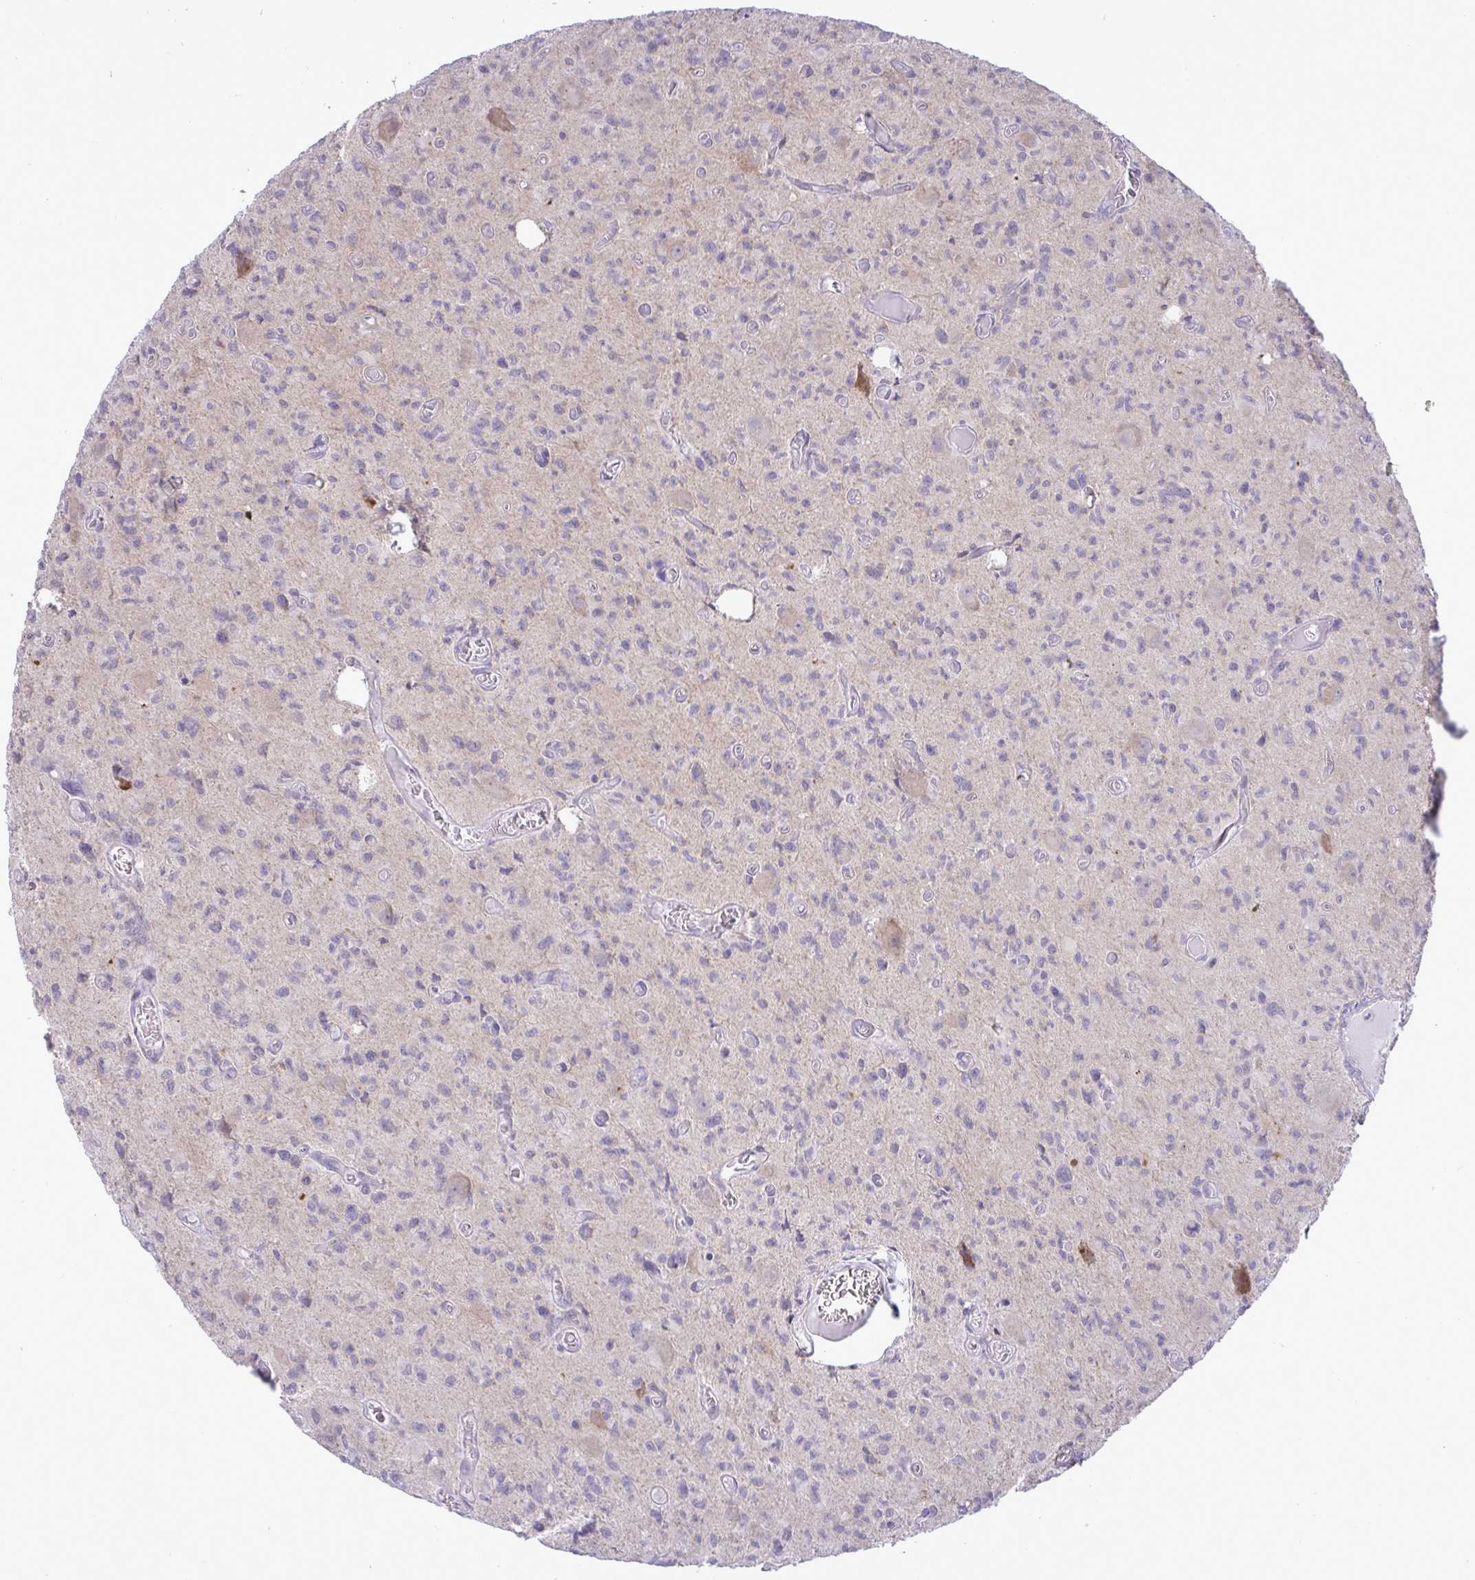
{"staining": {"intensity": "negative", "quantity": "none", "location": "none"}, "tissue": "glioma", "cell_type": "Tumor cells", "image_type": "cancer", "snomed": [{"axis": "morphology", "description": "Glioma, malignant, High grade"}, {"axis": "topography", "description": "Brain"}], "caption": "Immunohistochemistry micrograph of neoplastic tissue: glioma stained with DAB shows no significant protein expression in tumor cells.", "gene": "TMEM41A", "patient": {"sex": "male", "age": 76}}